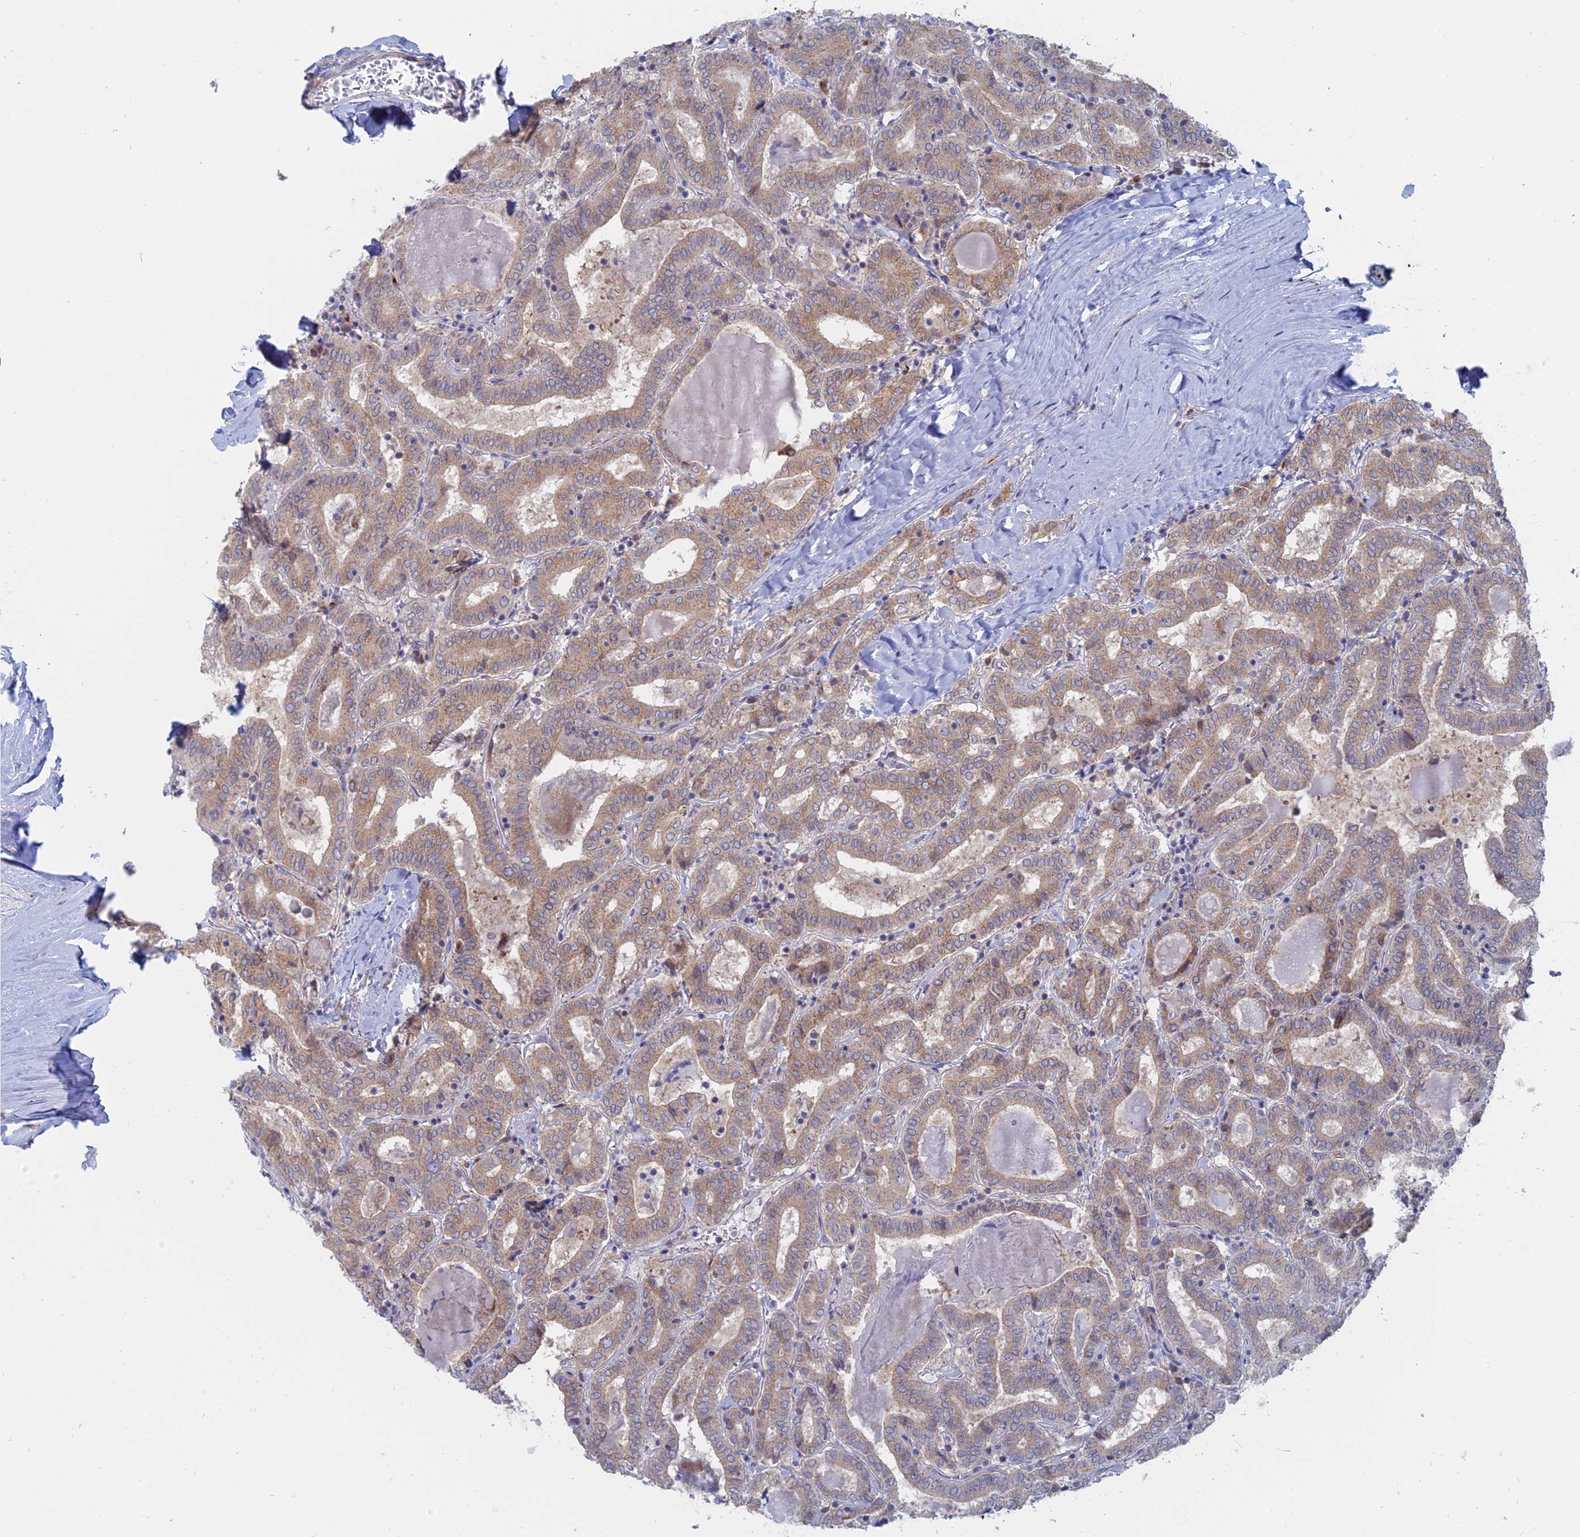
{"staining": {"intensity": "moderate", "quantity": ">75%", "location": "cytoplasmic/membranous"}, "tissue": "thyroid cancer", "cell_type": "Tumor cells", "image_type": "cancer", "snomed": [{"axis": "morphology", "description": "Papillary adenocarcinoma, NOS"}, {"axis": "topography", "description": "Thyroid gland"}], "caption": "Protein analysis of thyroid papillary adenocarcinoma tissue shows moderate cytoplasmic/membranous positivity in approximately >75% of tumor cells.", "gene": "TBC1D30", "patient": {"sex": "female", "age": 72}}